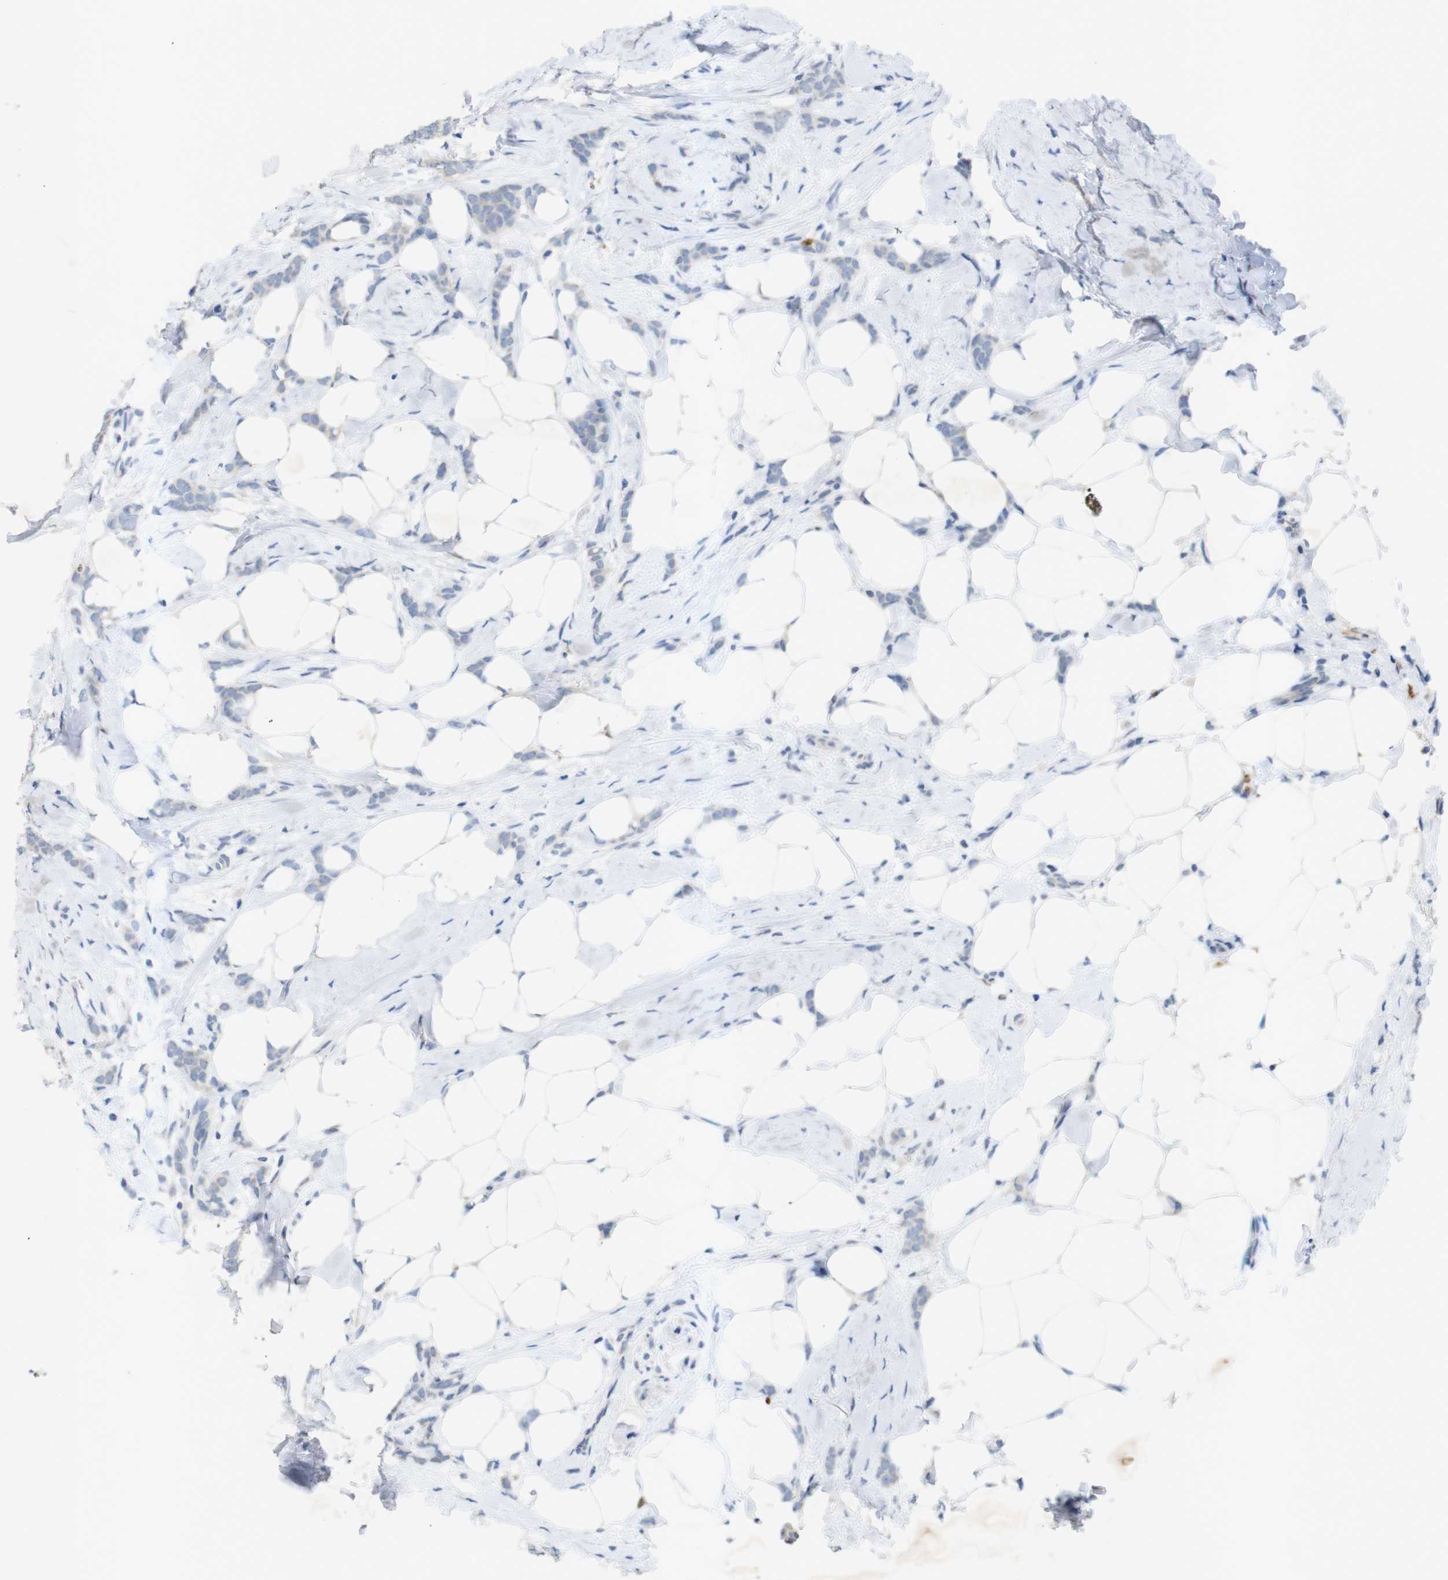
{"staining": {"intensity": "negative", "quantity": "none", "location": "none"}, "tissue": "breast cancer", "cell_type": "Tumor cells", "image_type": "cancer", "snomed": [{"axis": "morphology", "description": "Lobular carcinoma, in situ"}, {"axis": "morphology", "description": "Lobular carcinoma"}, {"axis": "topography", "description": "Breast"}], "caption": "Immunohistochemistry image of neoplastic tissue: human breast cancer (lobular carcinoma) stained with DAB (3,3'-diaminobenzidine) displays no significant protein expression in tumor cells.", "gene": "TSPAN14", "patient": {"sex": "female", "age": 41}}